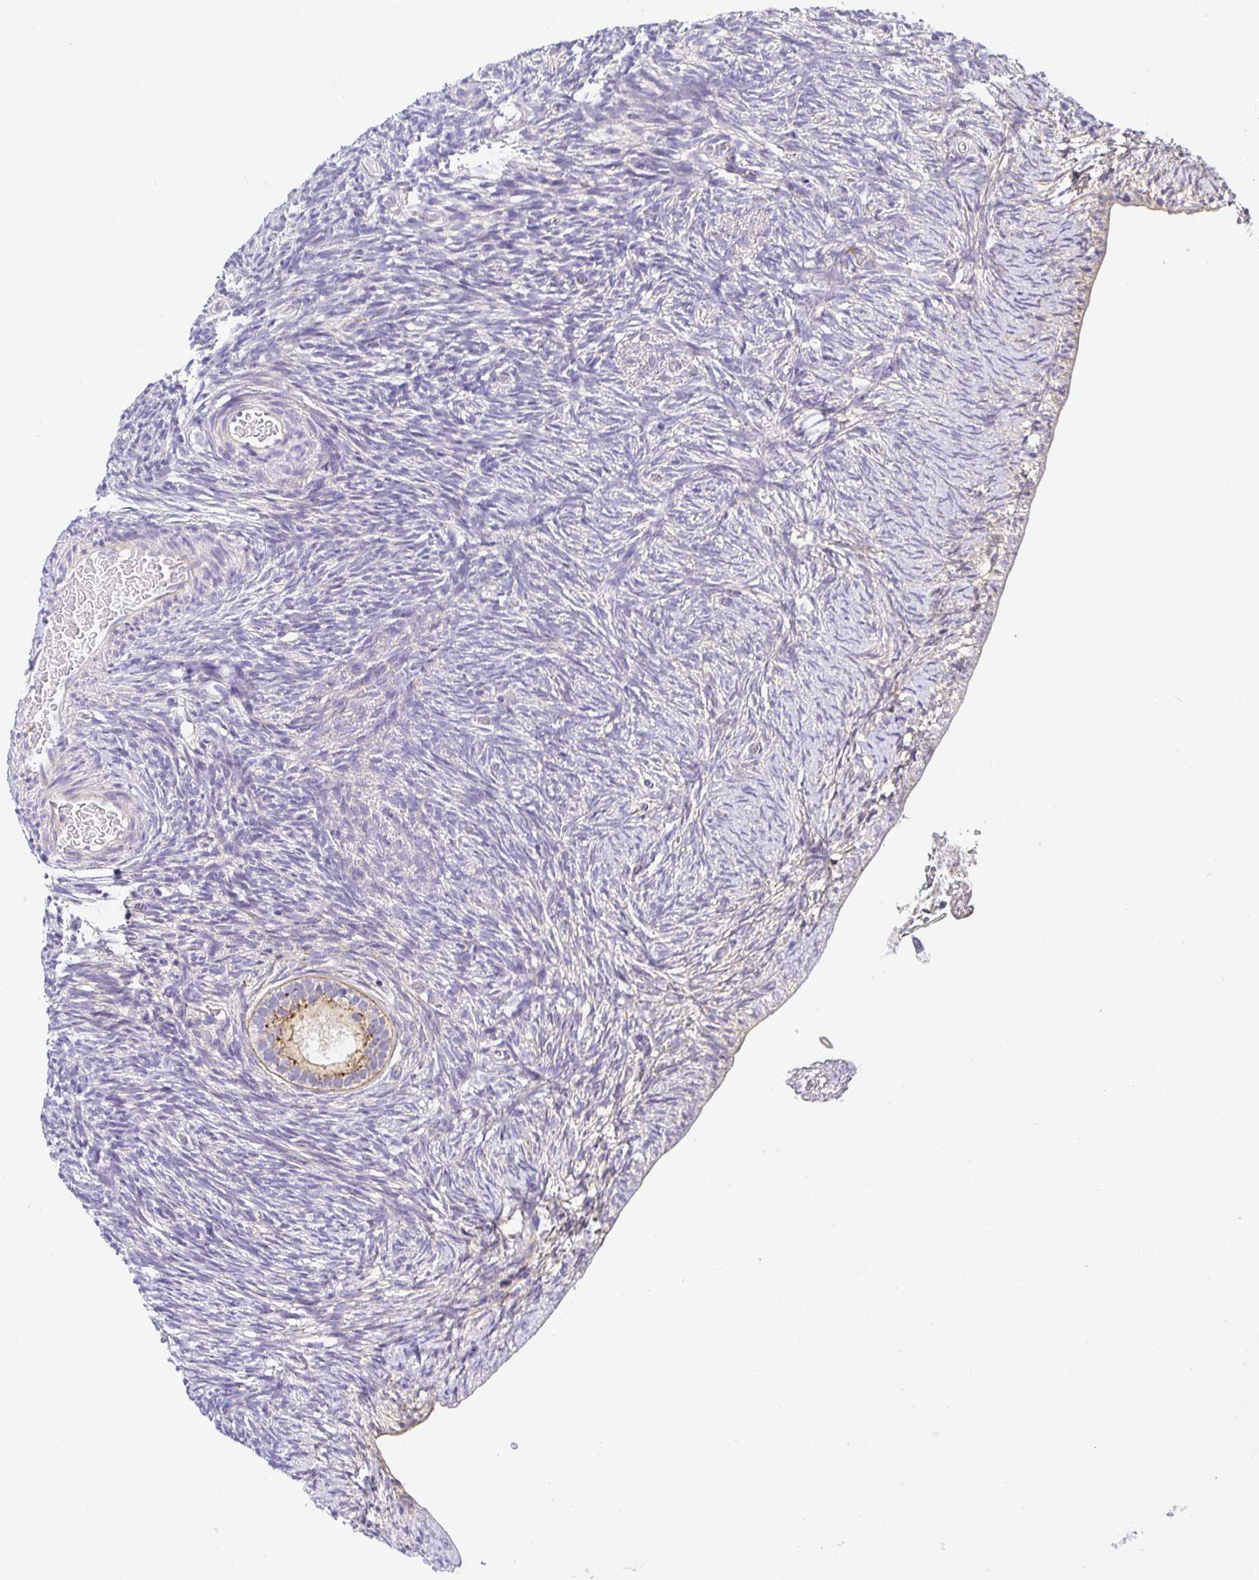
{"staining": {"intensity": "moderate", "quantity": ">75%", "location": "cytoplasmic/membranous"}, "tissue": "ovary", "cell_type": "Follicle cells", "image_type": "normal", "snomed": [{"axis": "morphology", "description": "Normal tissue, NOS"}, {"axis": "topography", "description": "Ovary"}], "caption": "Moderate cytoplasmic/membranous protein positivity is present in about >75% of follicle cells in ovary.", "gene": "OPALIN", "patient": {"sex": "female", "age": 39}}